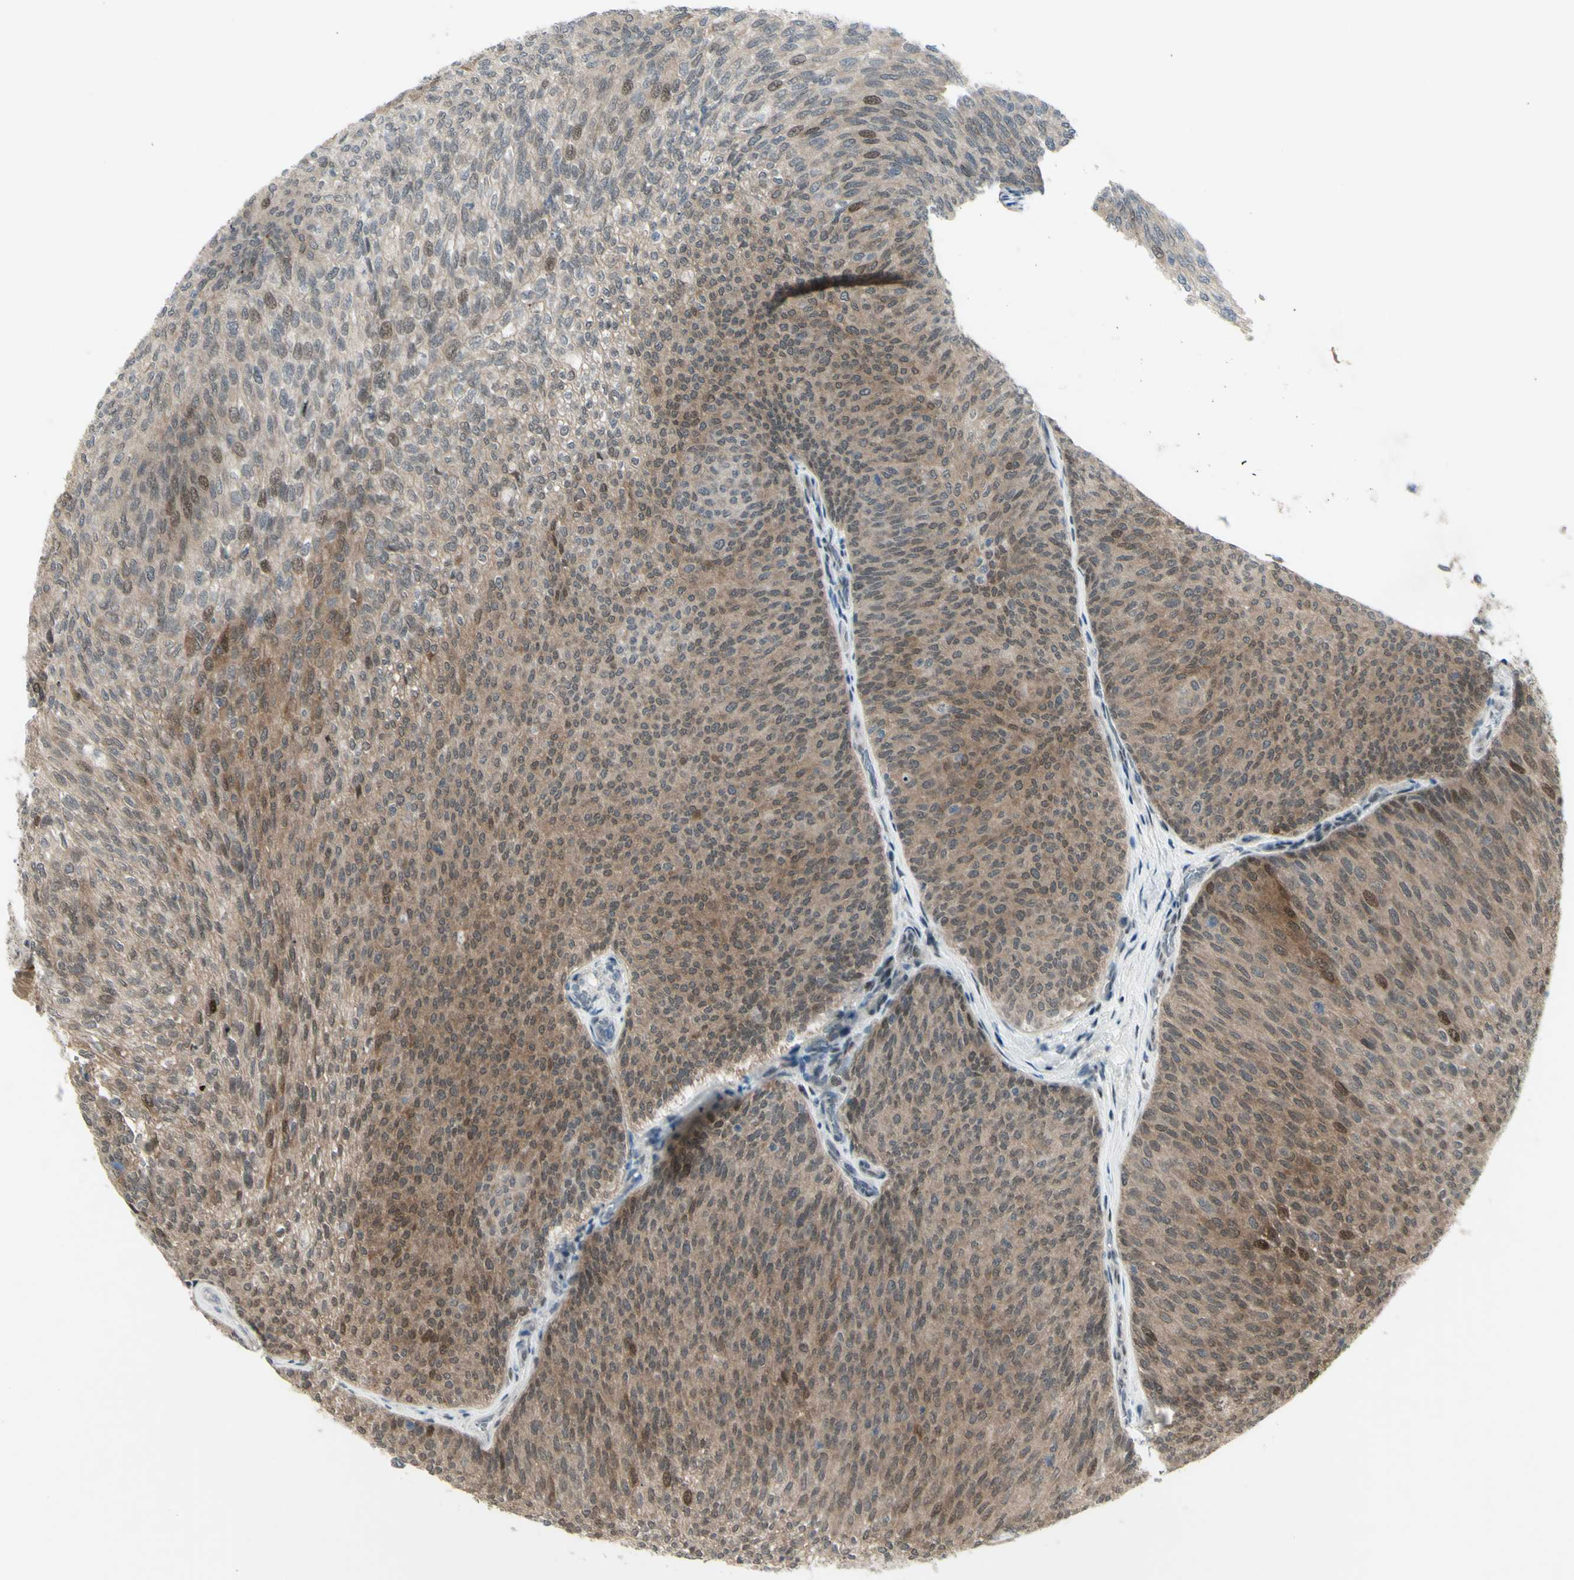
{"staining": {"intensity": "moderate", "quantity": "25%-75%", "location": "cytoplasmic/membranous"}, "tissue": "urothelial cancer", "cell_type": "Tumor cells", "image_type": "cancer", "snomed": [{"axis": "morphology", "description": "Urothelial carcinoma, Low grade"}, {"axis": "topography", "description": "Urinary bladder"}], "caption": "Urothelial cancer stained for a protein demonstrates moderate cytoplasmic/membranous positivity in tumor cells. (DAB IHC with brightfield microscopy, high magnification).", "gene": "ETNK1", "patient": {"sex": "female", "age": 79}}